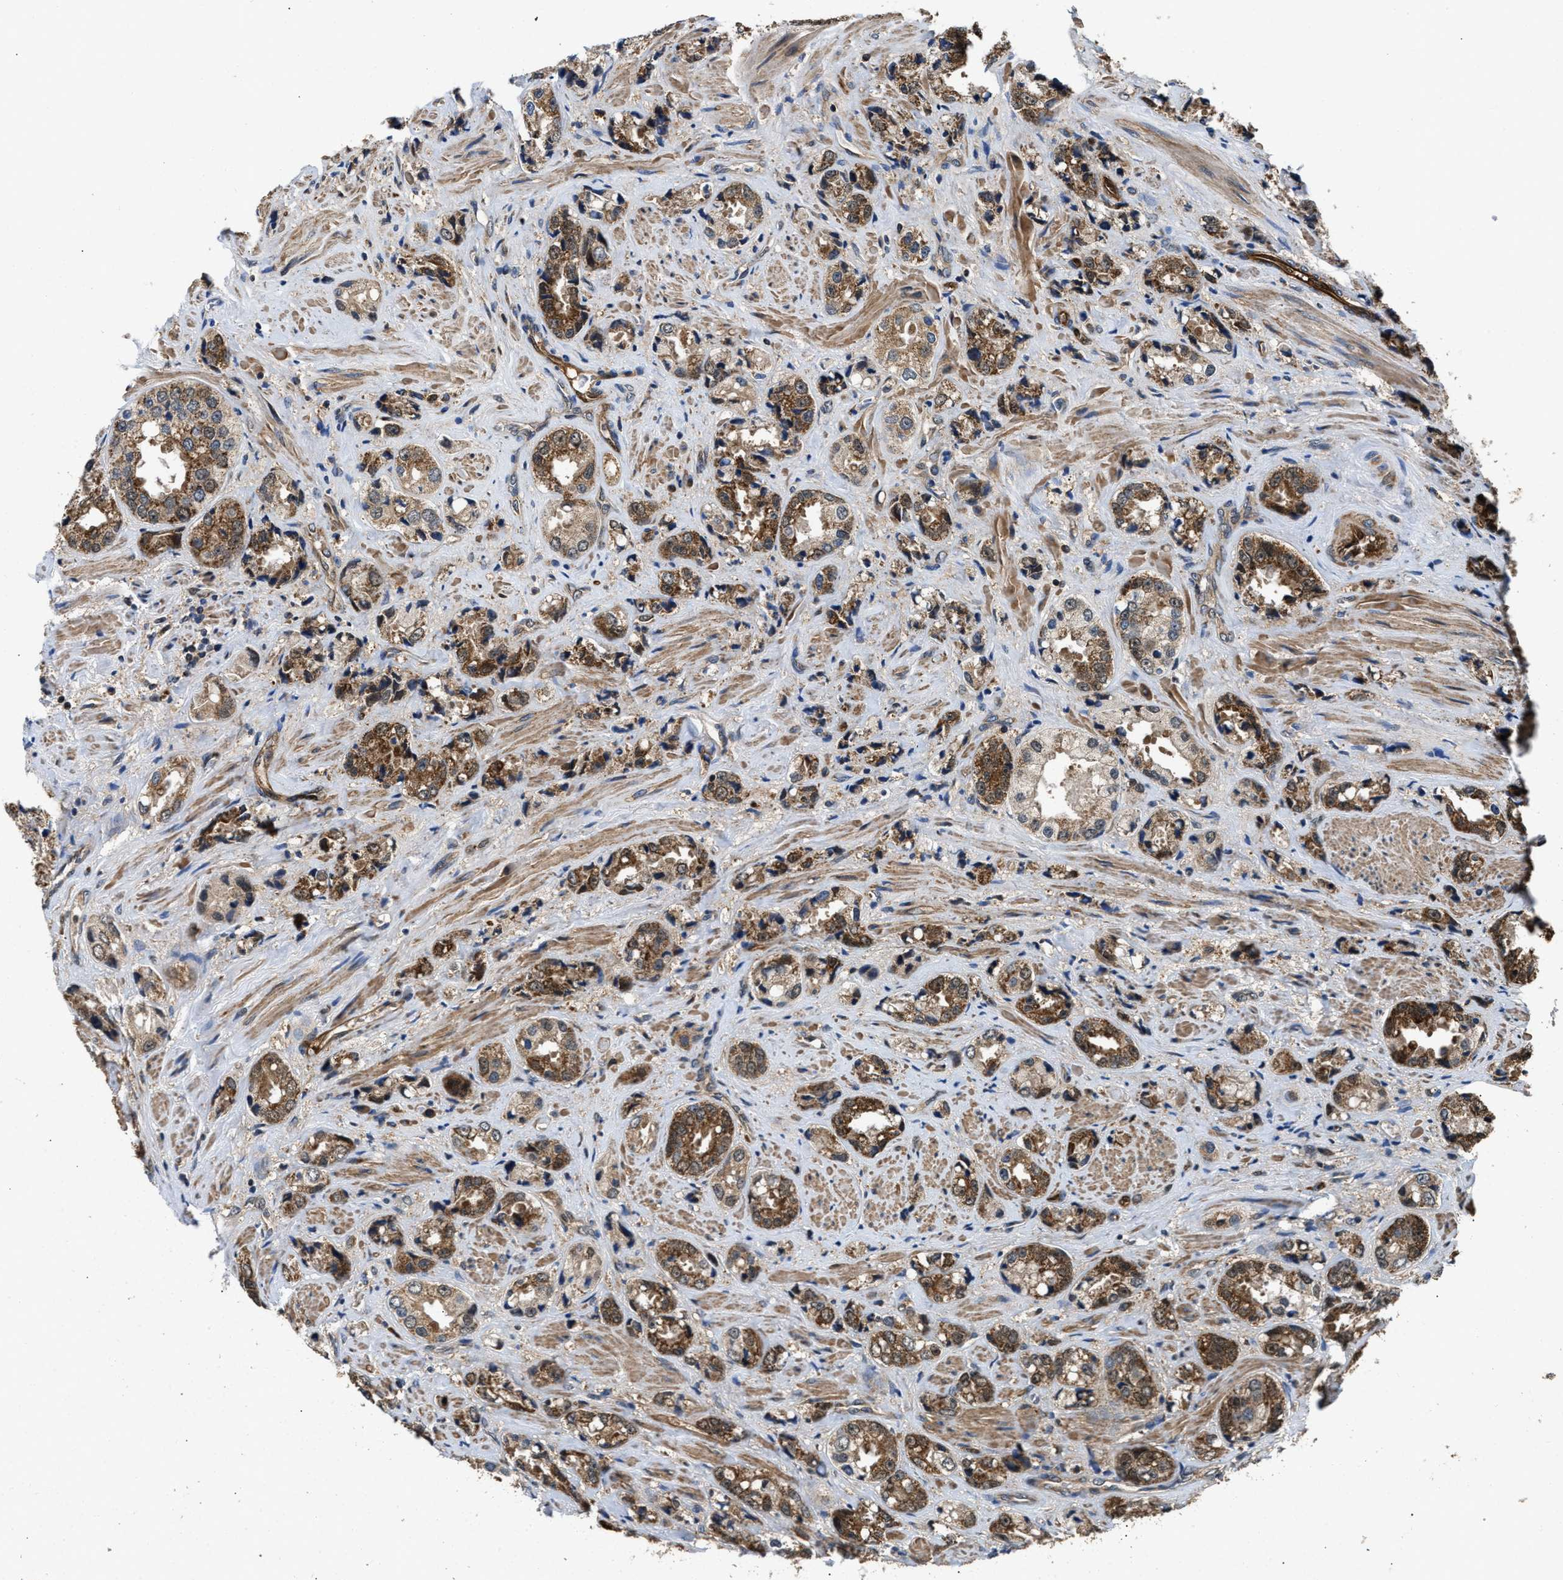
{"staining": {"intensity": "moderate", "quantity": ">75%", "location": "cytoplasmic/membranous"}, "tissue": "prostate cancer", "cell_type": "Tumor cells", "image_type": "cancer", "snomed": [{"axis": "morphology", "description": "Adenocarcinoma, High grade"}, {"axis": "topography", "description": "Prostate"}], "caption": "An IHC image of neoplastic tissue is shown. Protein staining in brown shows moderate cytoplasmic/membranous positivity in adenocarcinoma (high-grade) (prostate) within tumor cells. Nuclei are stained in blue.", "gene": "PPA1", "patient": {"sex": "male", "age": 61}}